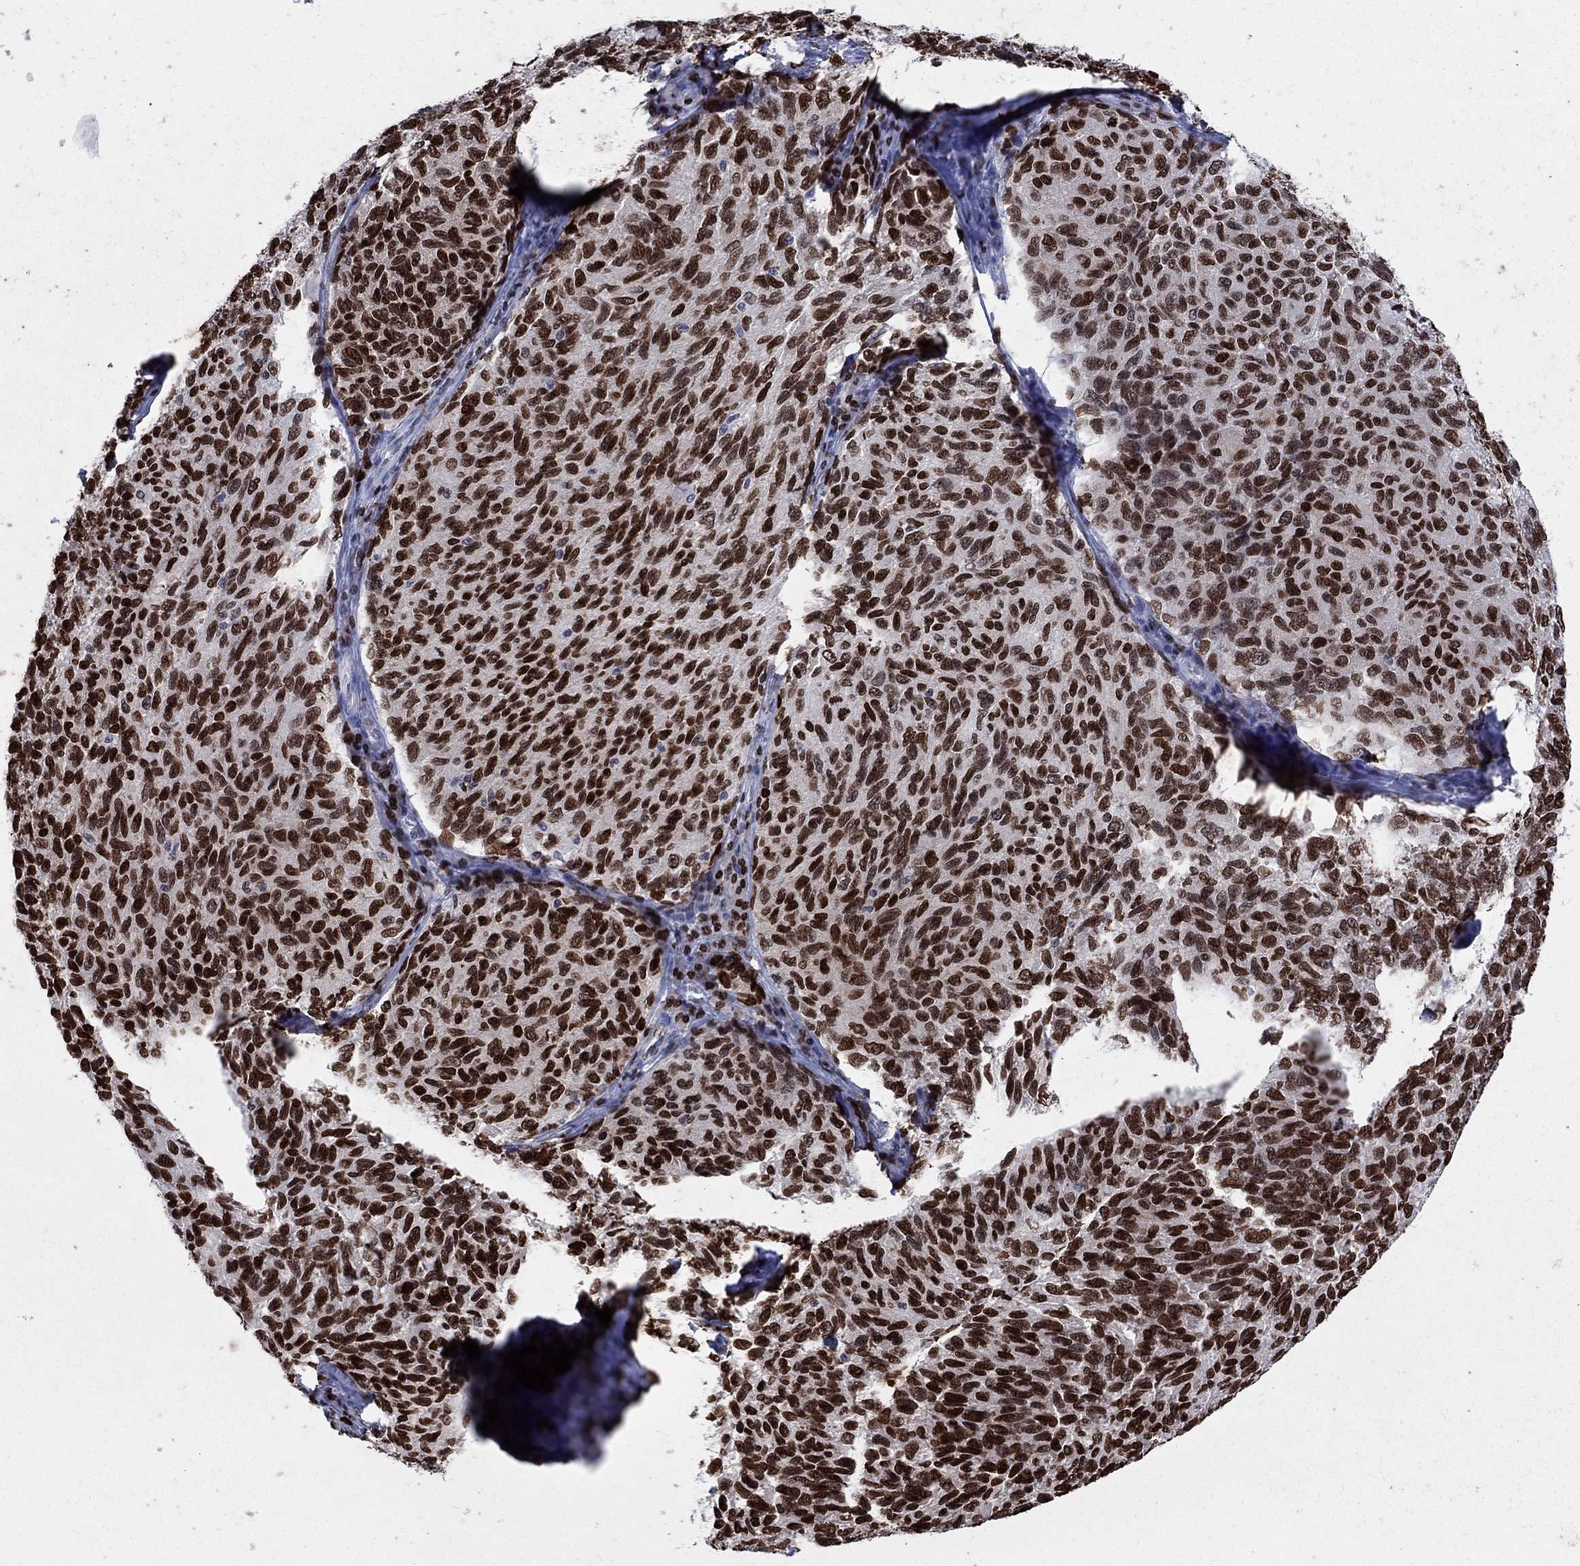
{"staining": {"intensity": "strong", "quantity": ">75%", "location": "nuclear"}, "tissue": "melanoma", "cell_type": "Tumor cells", "image_type": "cancer", "snomed": [{"axis": "morphology", "description": "Malignant melanoma, NOS"}, {"axis": "topography", "description": "Skin"}], "caption": "Protein expression analysis of malignant melanoma shows strong nuclear expression in about >75% of tumor cells.", "gene": "HMGA1", "patient": {"sex": "female", "age": 73}}